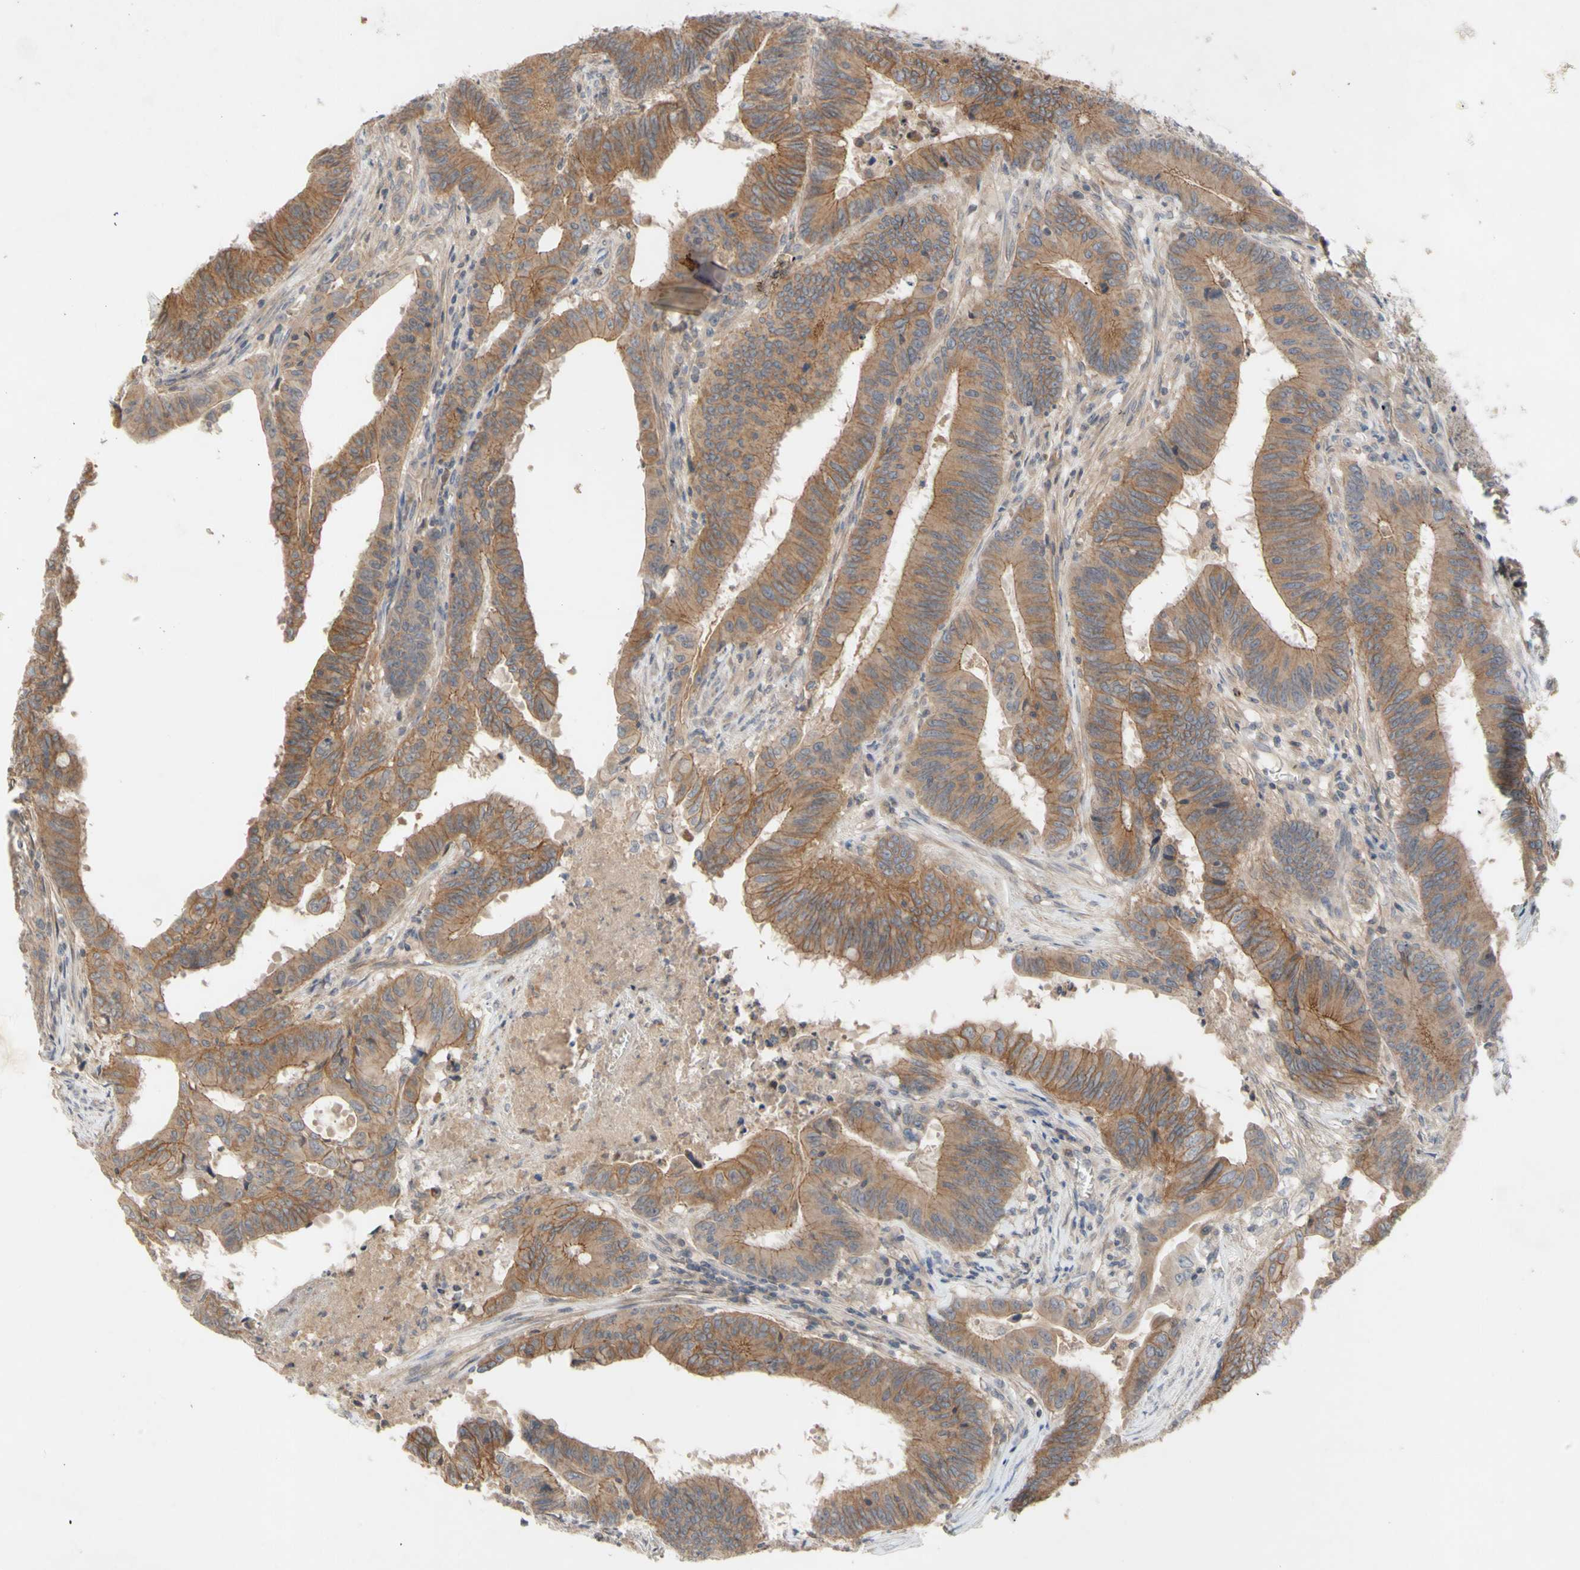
{"staining": {"intensity": "moderate", "quantity": ">75%", "location": "cytoplasmic/membranous"}, "tissue": "colorectal cancer", "cell_type": "Tumor cells", "image_type": "cancer", "snomed": [{"axis": "morphology", "description": "Adenocarcinoma, NOS"}, {"axis": "topography", "description": "Colon"}], "caption": "There is medium levels of moderate cytoplasmic/membranous expression in tumor cells of colorectal adenocarcinoma, as demonstrated by immunohistochemical staining (brown color).", "gene": "NECTIN3", "patient": {"sex": "male", "age": 45}}